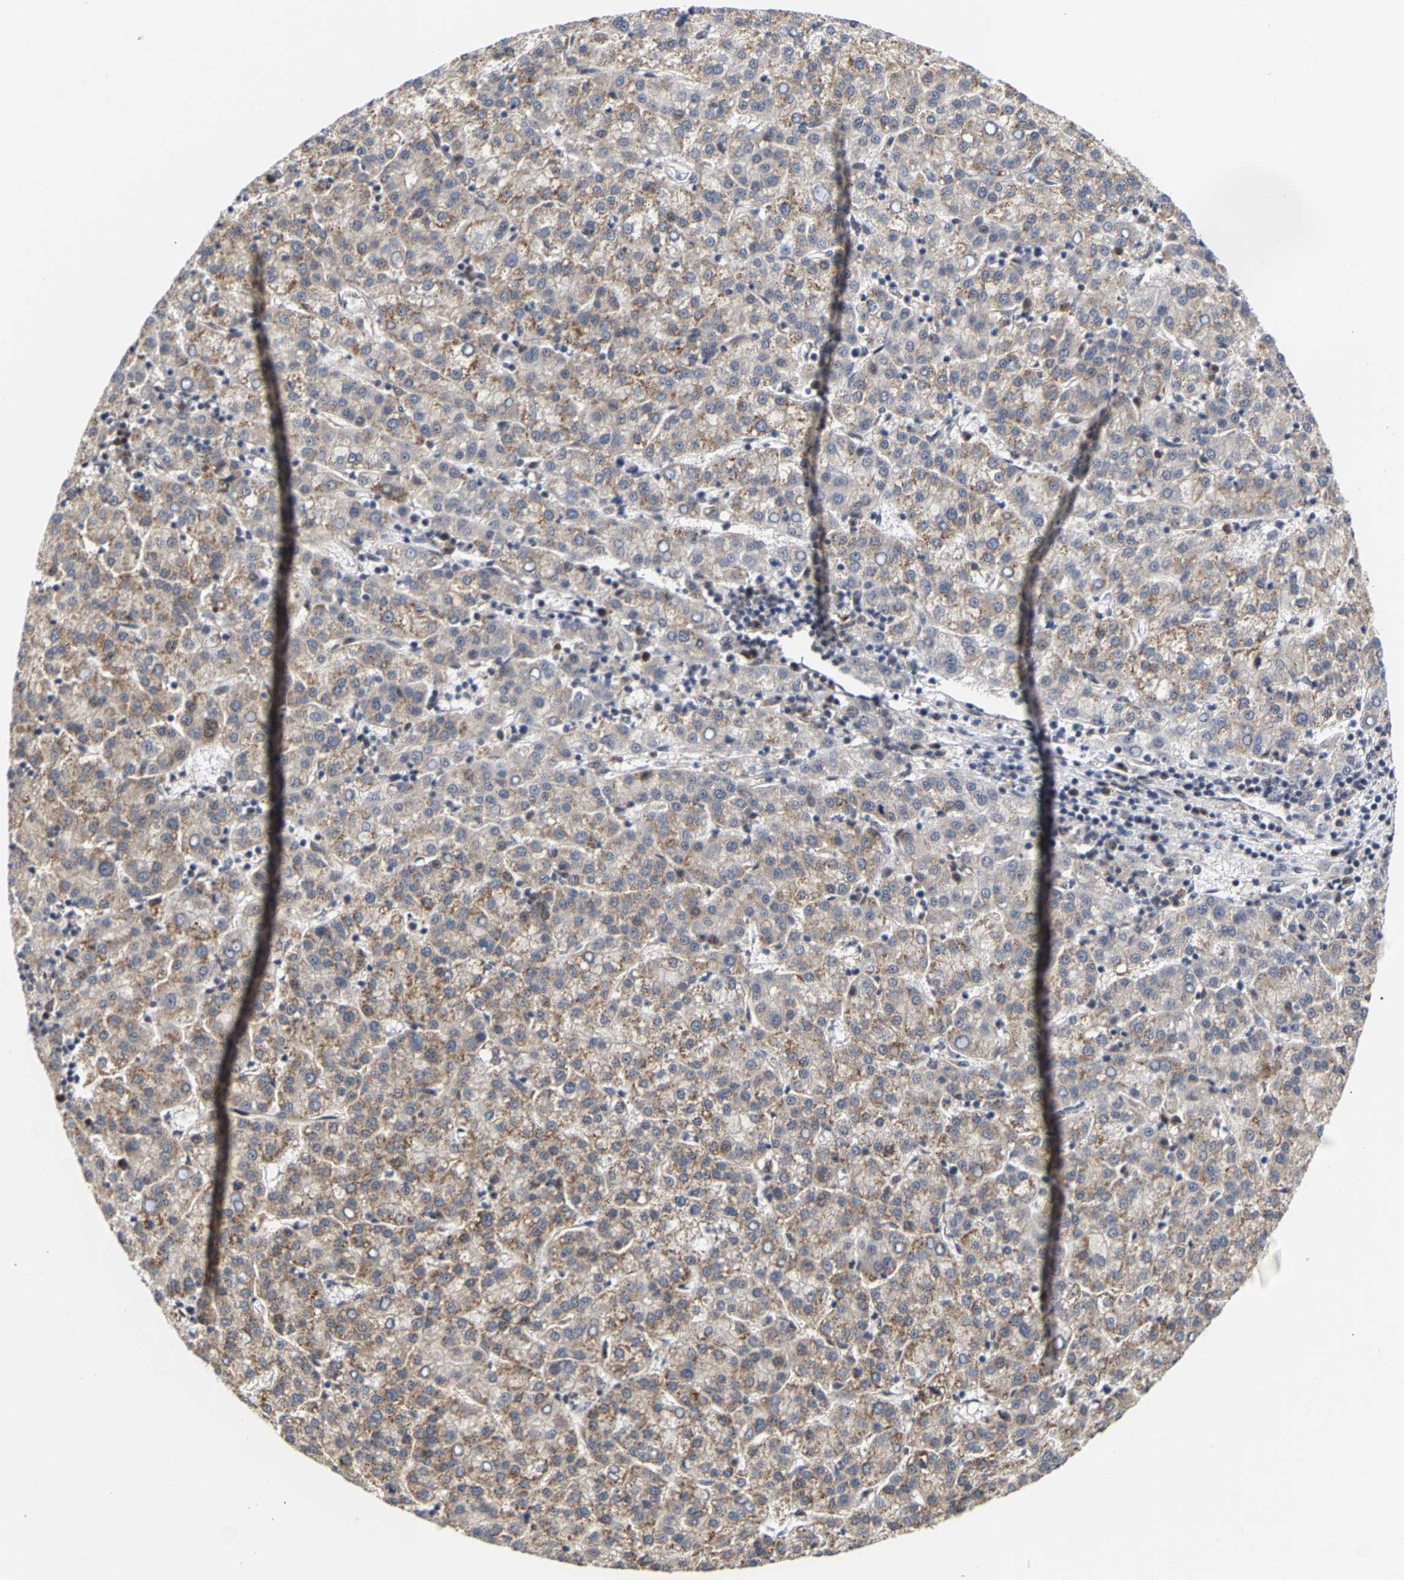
{"staining": {"intensity": "moderate", "quantity": ">75%", "location": "cytoplasmic/membranous"}, "tissue": "liver cancer", "cell_type": "Tumor cells", "image_type": "cancer", "snomed": [{"axis": "morphology", "description": "Carcinoma, Hepatocellular, NOS"}, {"axis": "topography", "description": "Liver"}], "caption": "This is a photomicrograph of immunohistochemistry staining of liver hepatocellular carcinoma, which shows moderate staining in the cytoplasmic/membranous of tumor cells.", "gene": "CLIP2", "patient": {"sex": "female", "age": 58}}